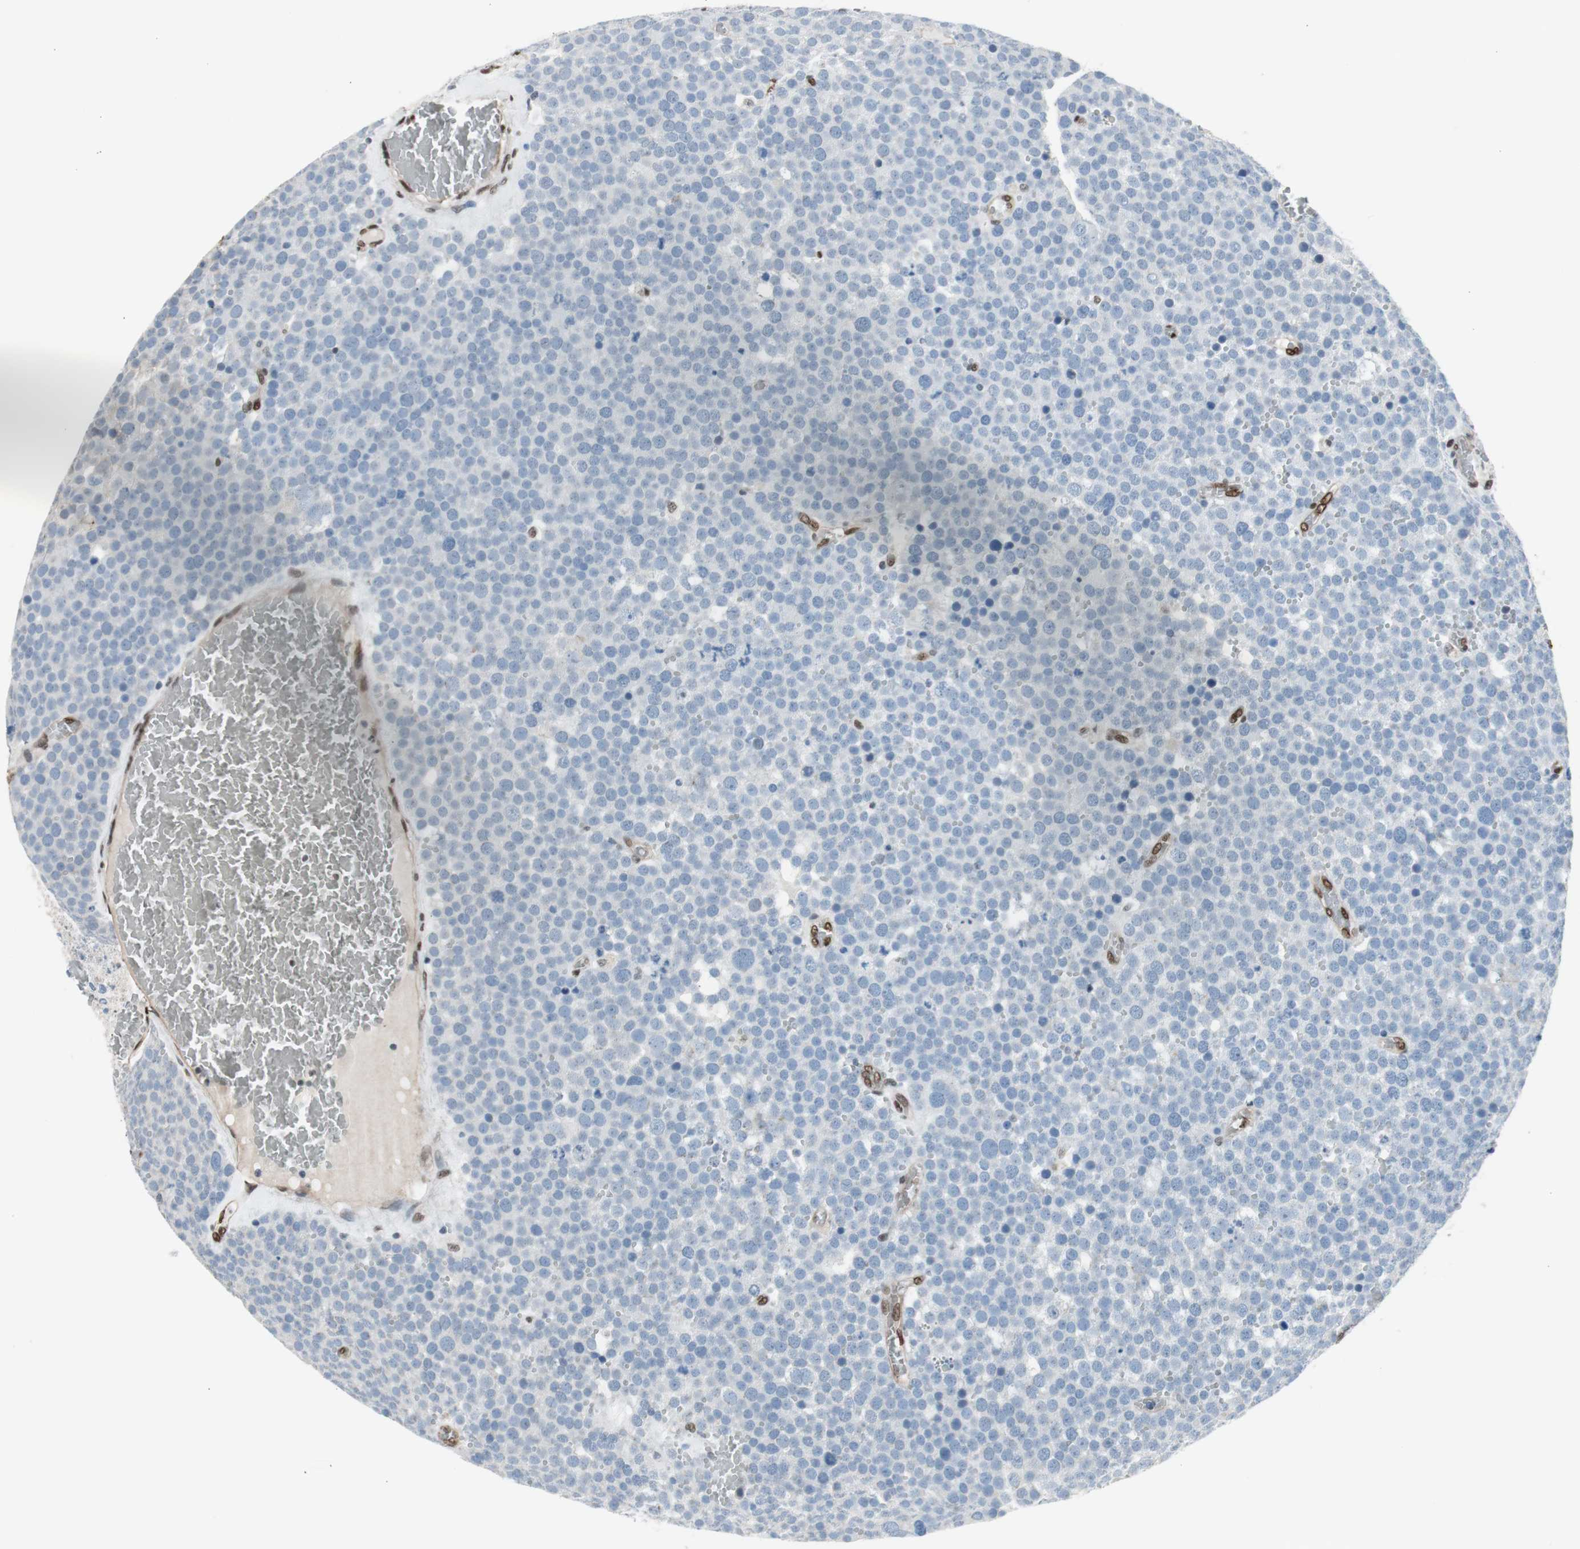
{"staining": {"intensity": "negative", "quantity": "none", "location": "none"}, "tissue": "testis cancer", "cell_type": "Tumor cells", "image_type": "cancer", "snomed": [{"axis": "morphology", "description": "Seminoma, NOS"}, {"axis": "topography", "description": "Testis"}], "caption": "This image is of testis cancer stained with immunohistochemistry to label a protein in brown with the nuclei are counter-stained blue. There is no staining in tumor cells. (DAB (3,3'-diaminobenzidine) immunohistochemistry, high magnification).", "gene": "PML", "patient": {"sex": "male", "age": 71}}